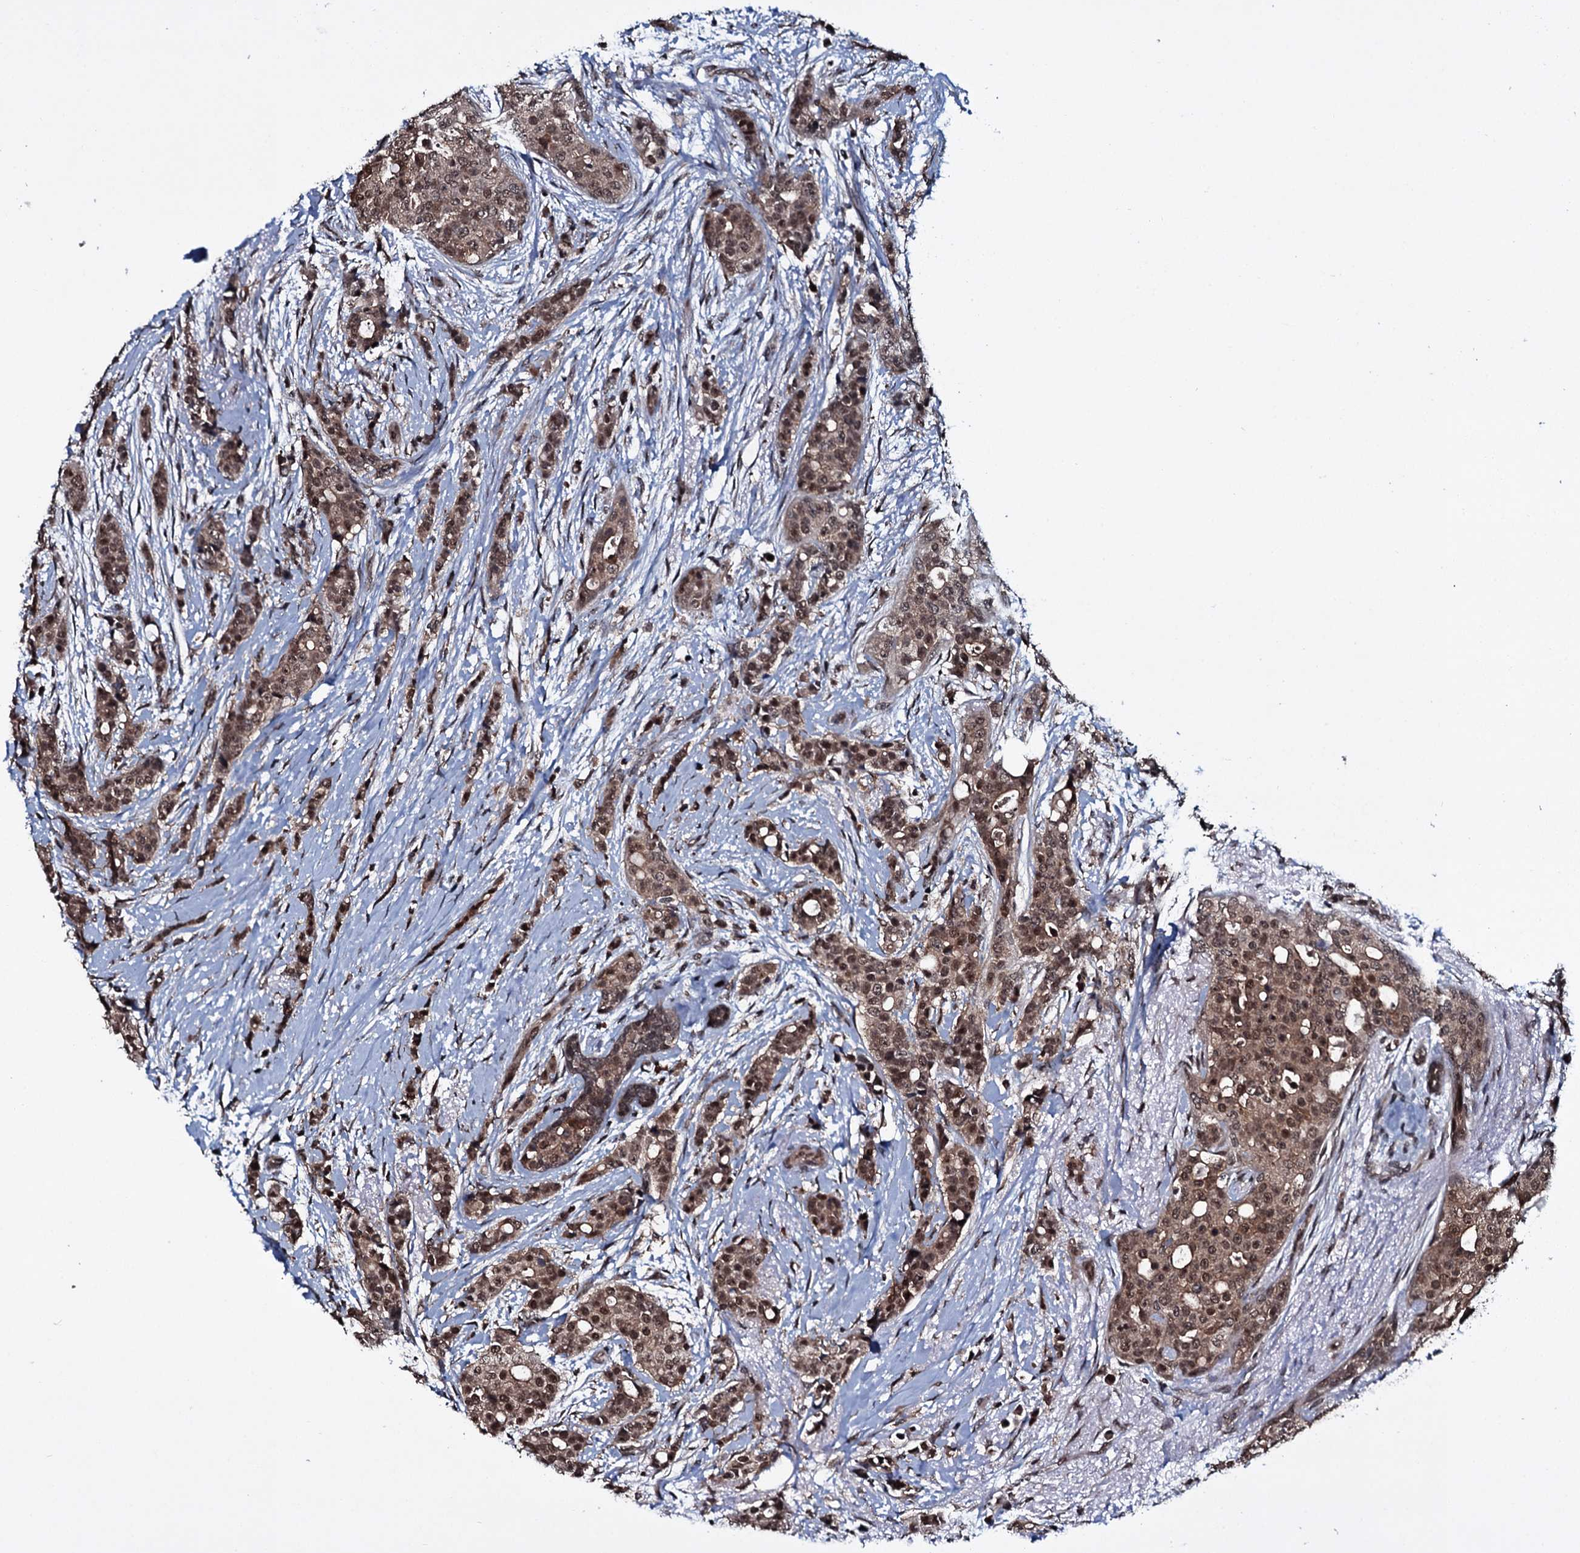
{"staining": {"intensity": "moderate", "quantity": ">75%", "location": "cytoplasmic/membranous,nuclear"}, "tissue": "breast cancer", "cell_type": "Tumor cells", "image_type": "cancer", "snomed": [{"axis": "morphology", "description": "Lobular carcinoma"}, {"axis": "topography", "description": "Breast"}], "caption": "DAB immunohistochemical staining of breast cancer exhibits moderate cytoplasmic/membranous and nuclear protein staining in approximately >75% of tumor cells.", "gene": "HDDC3", "patient": {"sex": "female", "age": 51}}